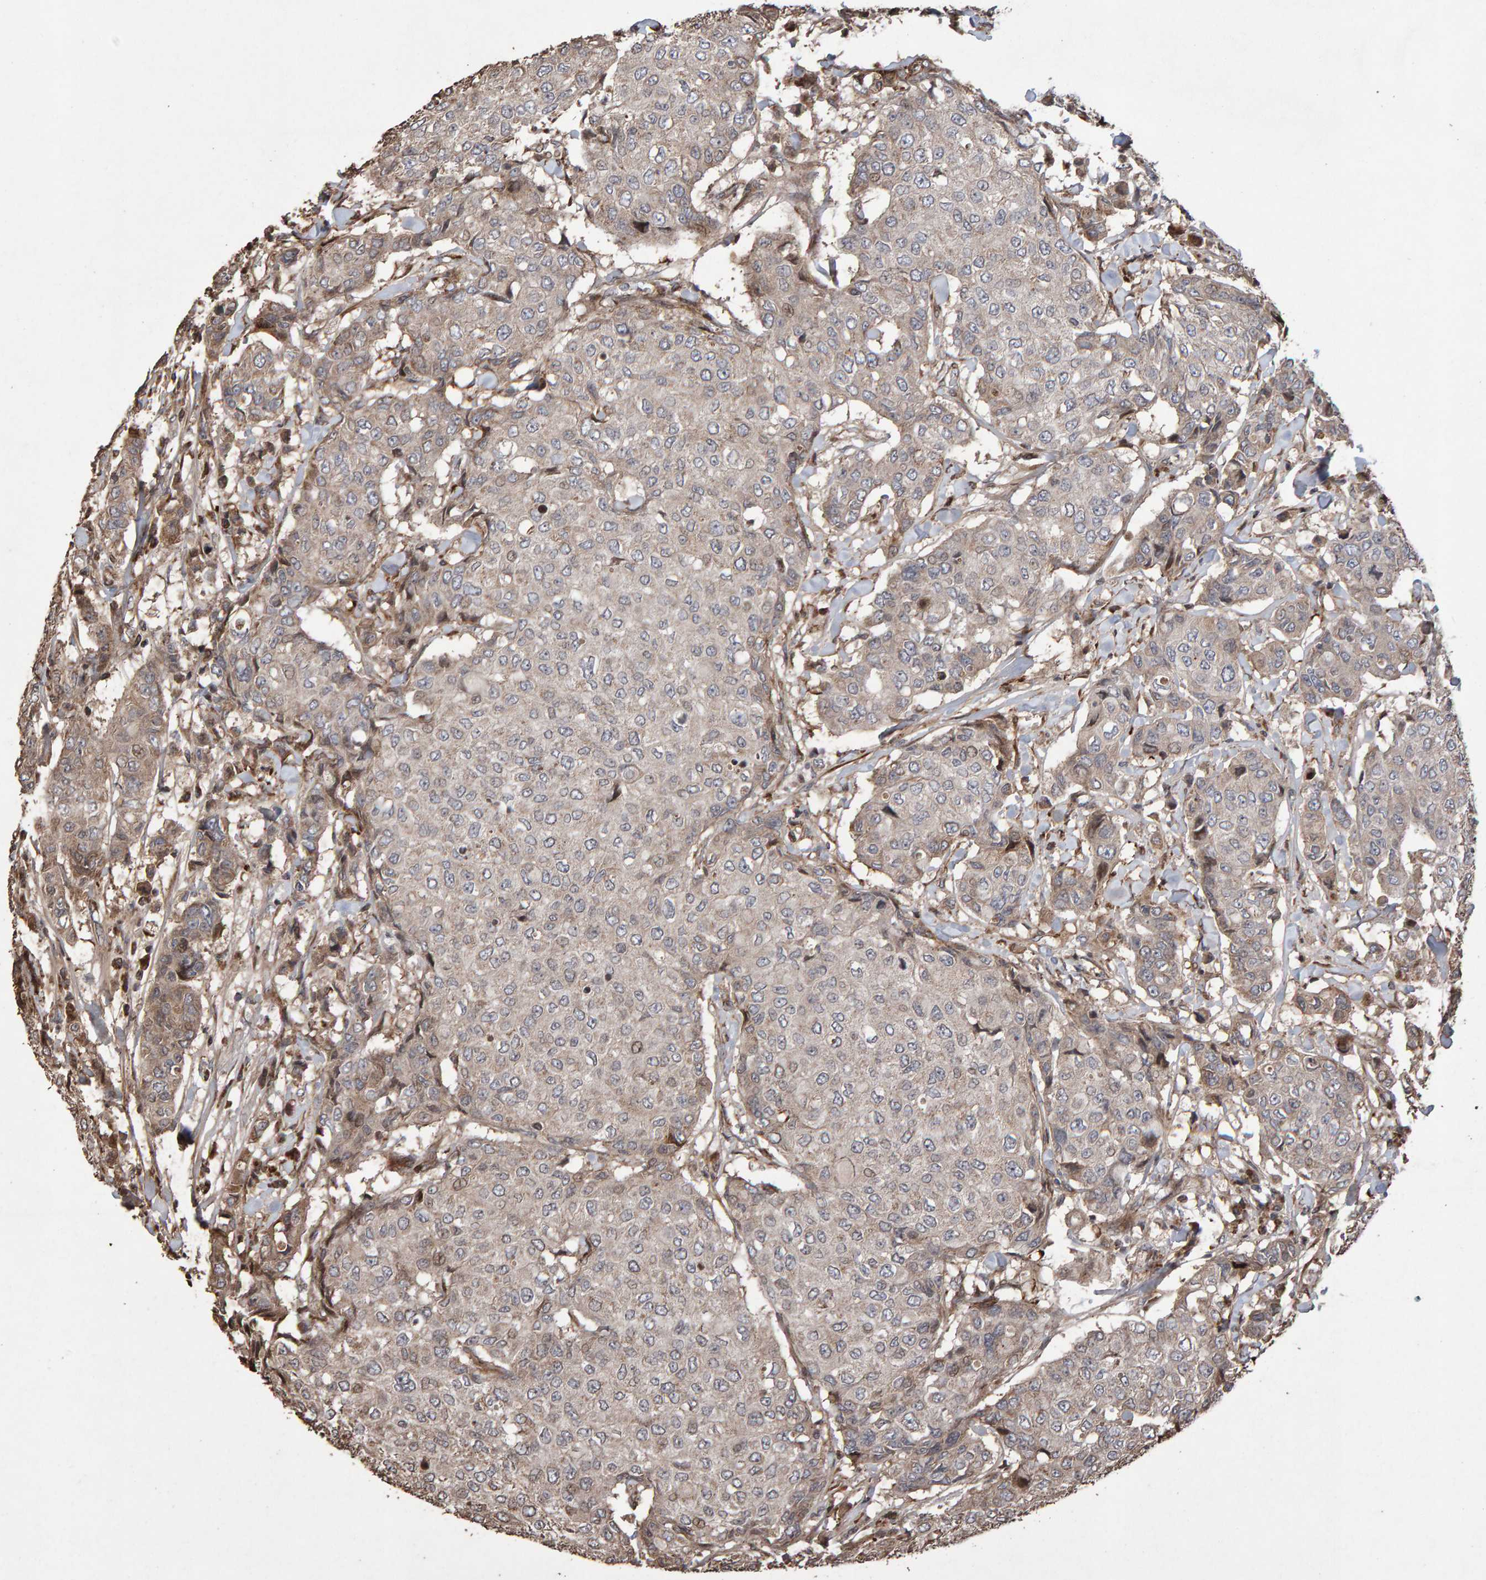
{"staining": {"intensity": "weak", "quantity": "<25%", "location": "cytoplasmic/membranous"}, "tissue": "breast cancer", "cell_type": "Tumor cells", "image_type": "cancer", "snomed": [{"axis": "morphology", "description": "Duct carcinoma"}, {"axis": "topography", "description": "Breast"}], "caption": "This is an IHC photomicrograph of human invasive ductal carcinoma (breast). There is no staining in tumor cells.", "gene": "OSBP2", "patient": {"sex": "female", "age": 27}}